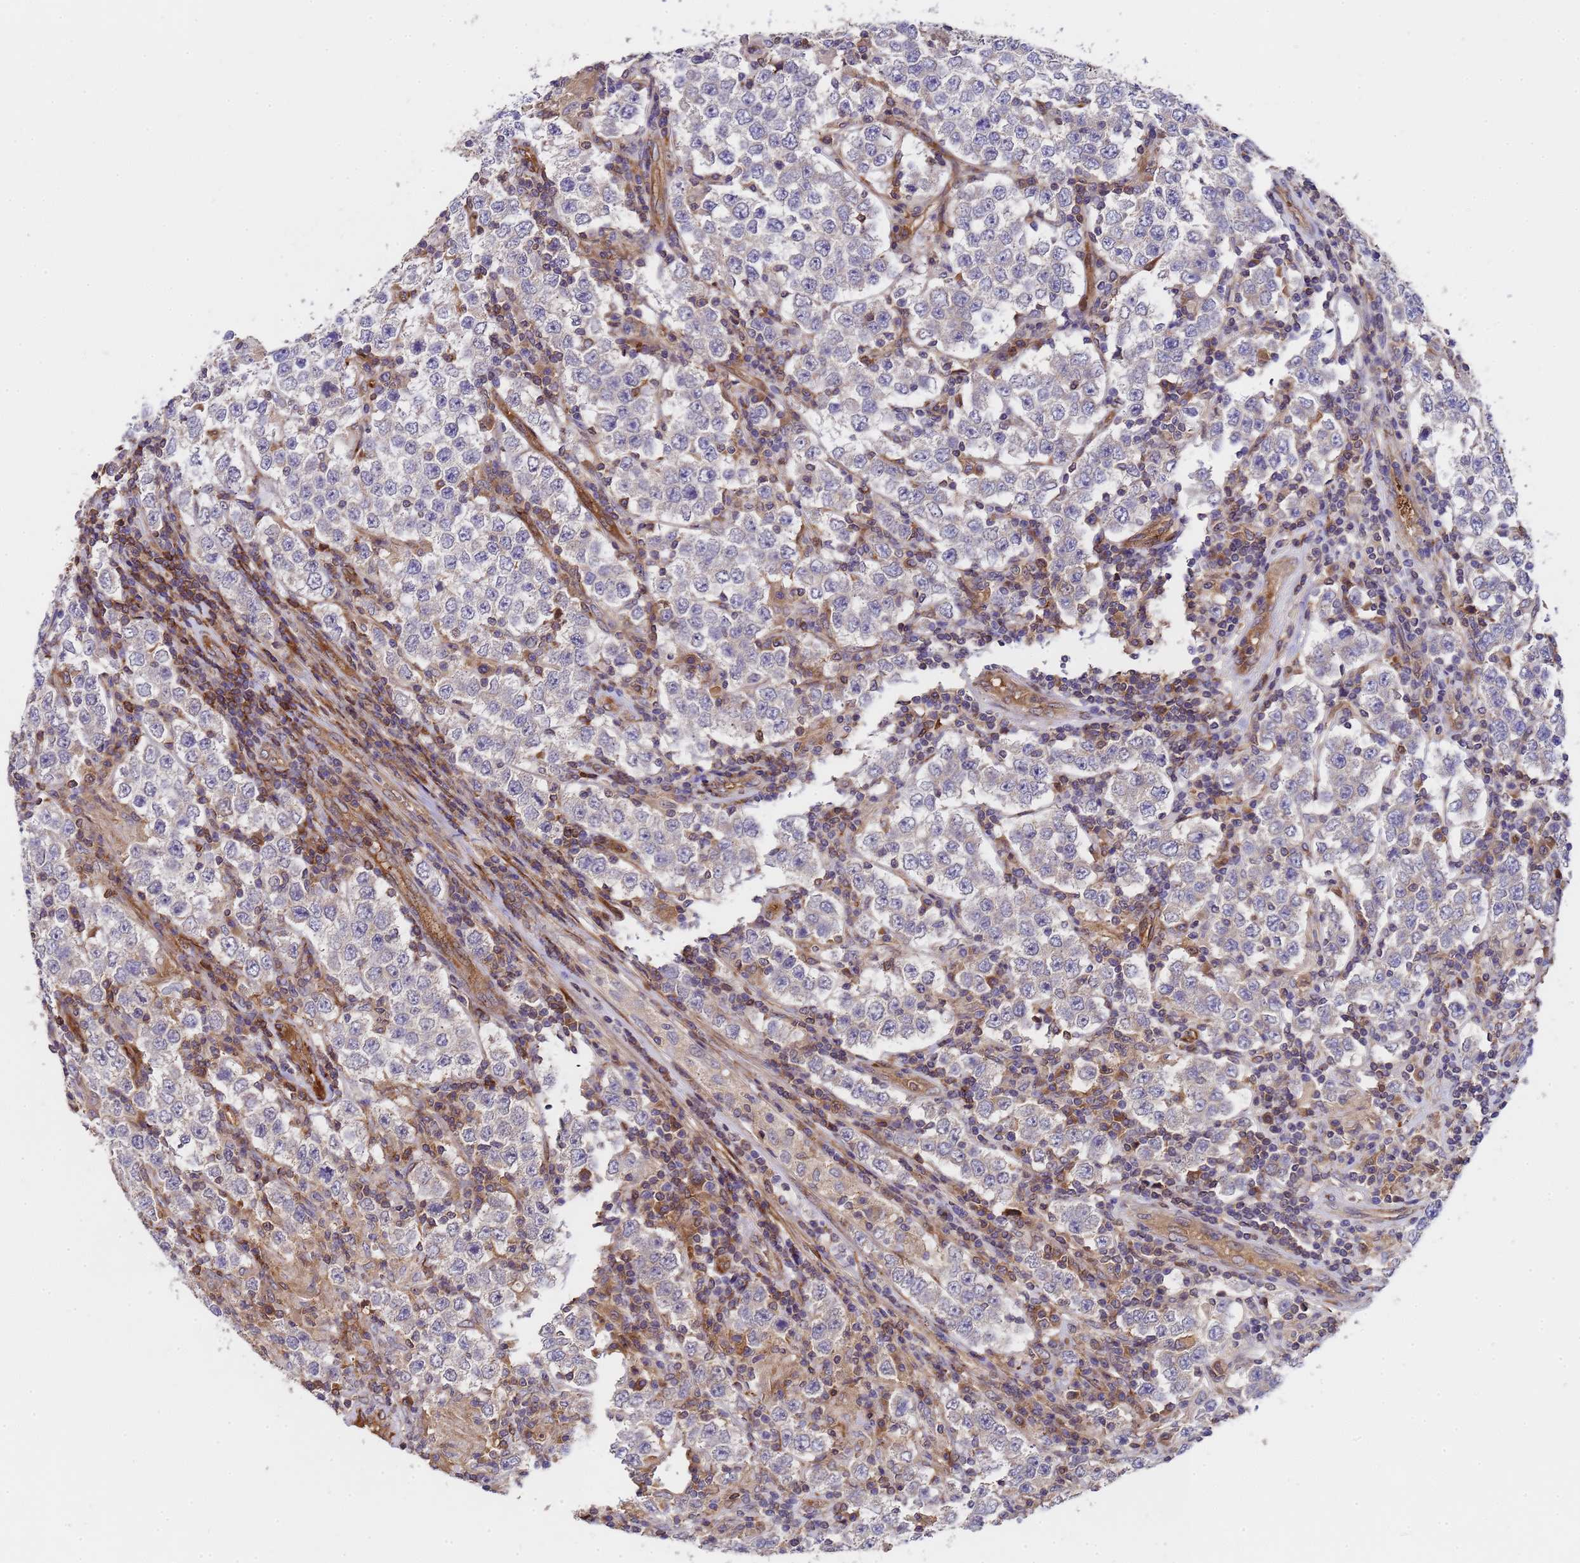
{"staining": {"intensity": "negative", "quantity": "none", "location": "none"}, "tissue": "testis cancer", "cell_type": "Tumor cells", "image_type": "cancer", "snomed": [{"axis": "morphology", "description": "Normal tissue, NOS"}, {"axis": "morphology", "description": "Urothelial carcinoma, High grade"}, {"axis": "morphology", "description": "Seminoma, NOS"}, {"axis": "morphology", "description": "Carcinoma, Embryonal, NOS"}, {"axis": "topography", "description": "Urinary bladder"}, {"axis": "topography", "description": "Testis"}], "caption": "Testis cancer (embryonal carcinoma) stained for a protein using immunohistochemistry (IHC) exhibits no expression tumor cells.", "gene": "MOCS1", "patient": {"sex": "male", "age": 41}}